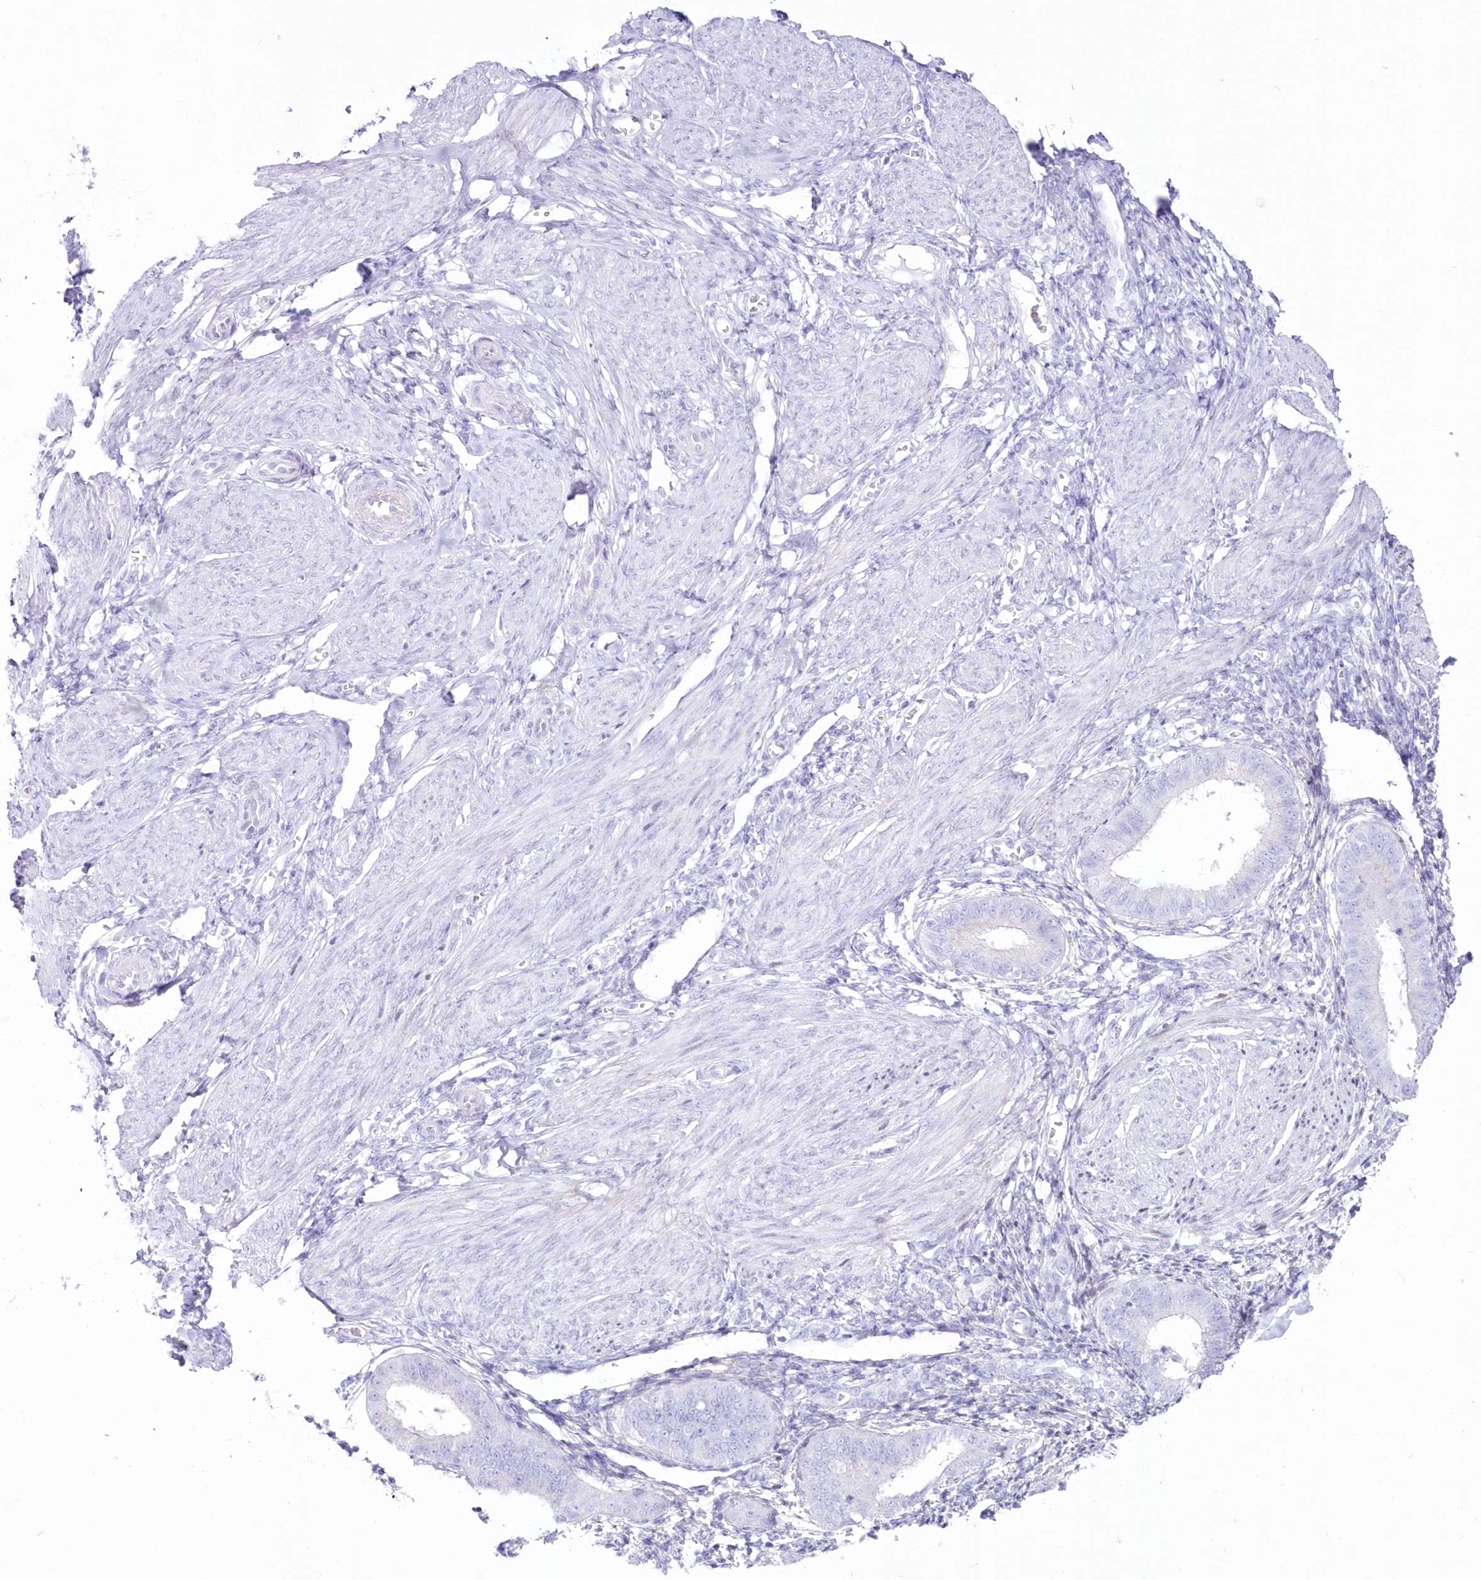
{"staining": {"intensity": "negative", "quantity": "none", "location": "none"}, "tissue": "endometrium", "cell_type": "Cells in endometrial stroma", "image_type": "normal", "snomed": [{"axis": "morphology", "description": "Normal tissue, NOS"}, {"axis": "topography", "description": "Uterus"}, {"axis": "topography", "description": "Endometrium"}], "caption": "The photomicrograph shows no significant staining in cells in endometrial stroma of endometrium. (Immunohistochemistry, brightfield microscopy, high magnification).", "gene": "ZNF843", "patient": {"sex": "female", "age": 48}}